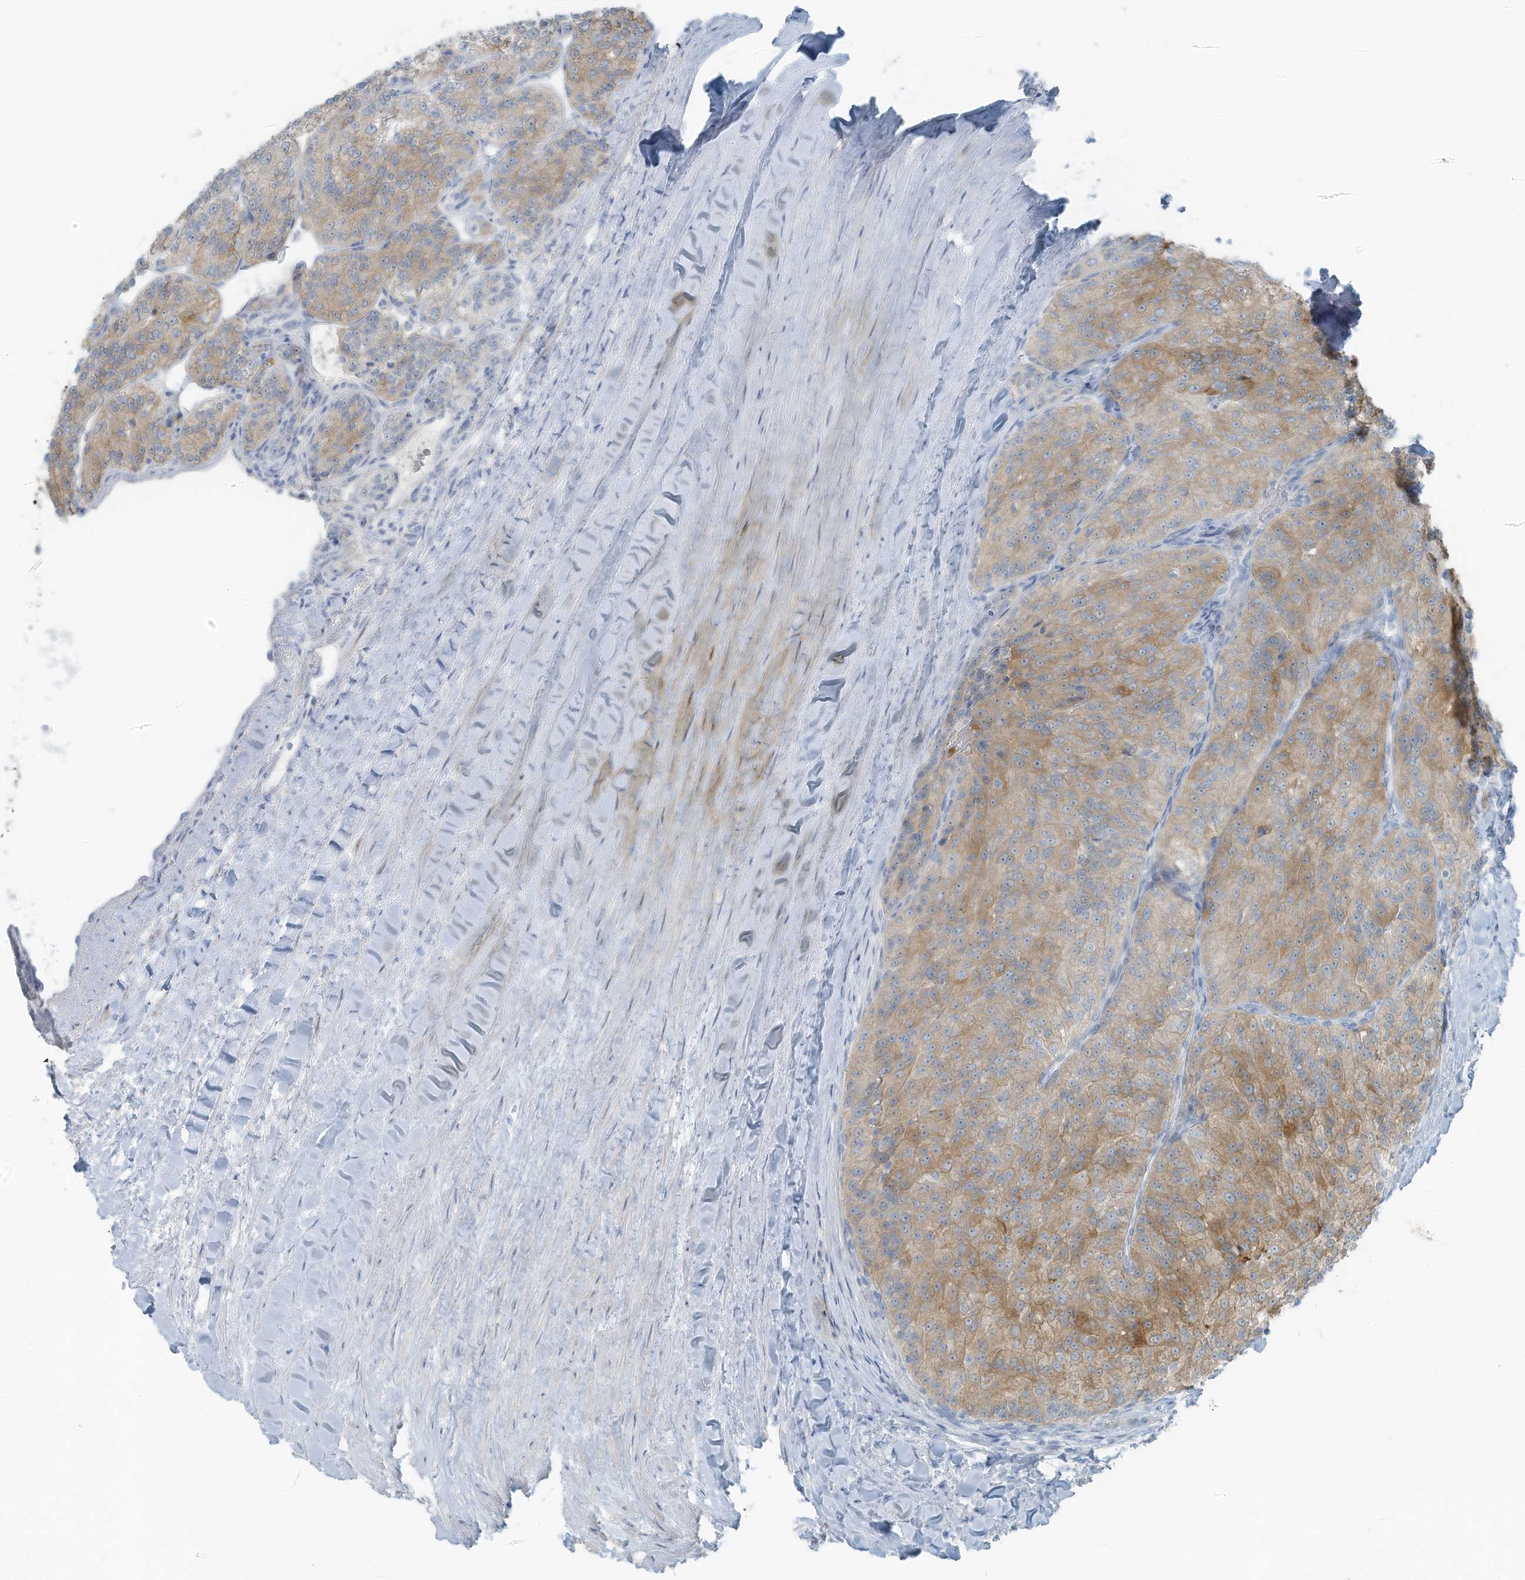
{"staining": {"intensity": "moderate", "quantity": "25%-75%", "location": "cytoplasmic/membranous"}, "tissue": "renal cancer", "cell_type": "Tumor cells", "image_type": "cancer", "snomed": [{"axis": "morphology", "description": "Adenocarcinoma, NOS"}, {"axis": "topography", "description": "Kidney"}], "caption": "Immunohistochemical staining of adenocarcinoma (renal) exhibits medium levels of moderate cytoplasmic/membranous expression in about 25%-75% of tumor cells. (DAB (3,3'-diaminobenzidine) IHC, brown staining for protein, blue staining for nuclei).", "gene": "SLC25A43", "patient": {"sex": "female", "age": 63}}